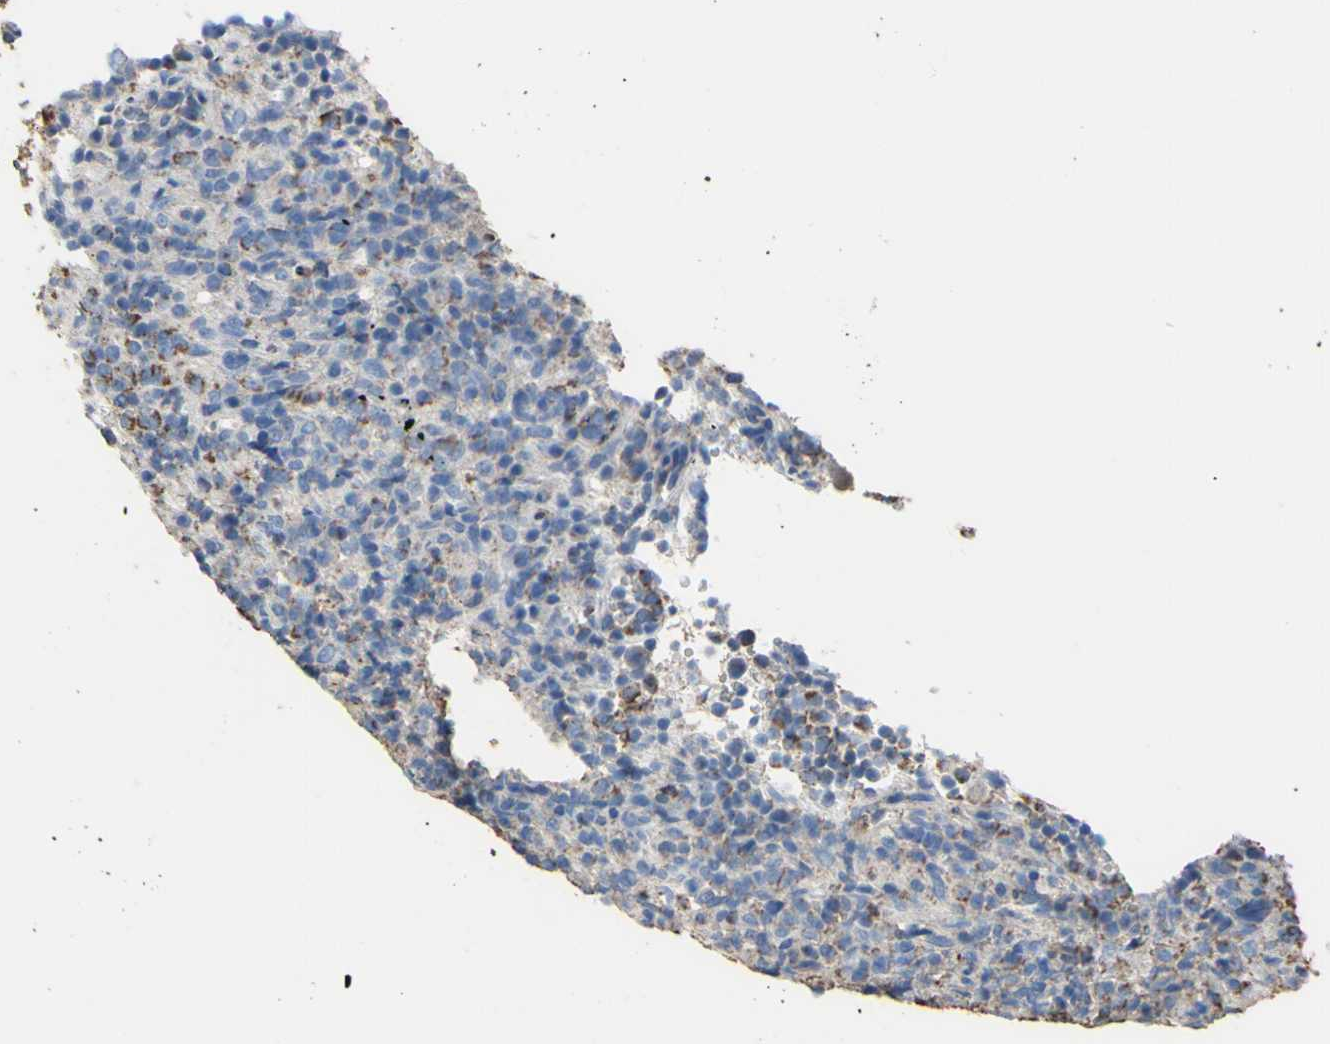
{"staining": {"intensity": "weak", "quantity": "<25%", "location": "cytoplasmic/membranous"}, "tissue": "lymphoma", "cell_type": "Tumor cells", "image_type": "cancer", "snomed": [{"axis": "morphology", "description": "Malignant lymphoma, non-Hodgkin's type, High grade"}, {"axis": "topography", "description": "Lymph node"}], "caption": "Immunohistochemistry of malignant lymphoma, non-Hodgkin's type (high-grade) demonstrates no staining in tumor cells. Brightfield microscopy of immunohistochemistry (IHC) stained with DAB (brown) and hematoxylin (blue), captured at high magnification.", "gene": "CMKLR2", "patient": {"sex": "female", "age": 76}}